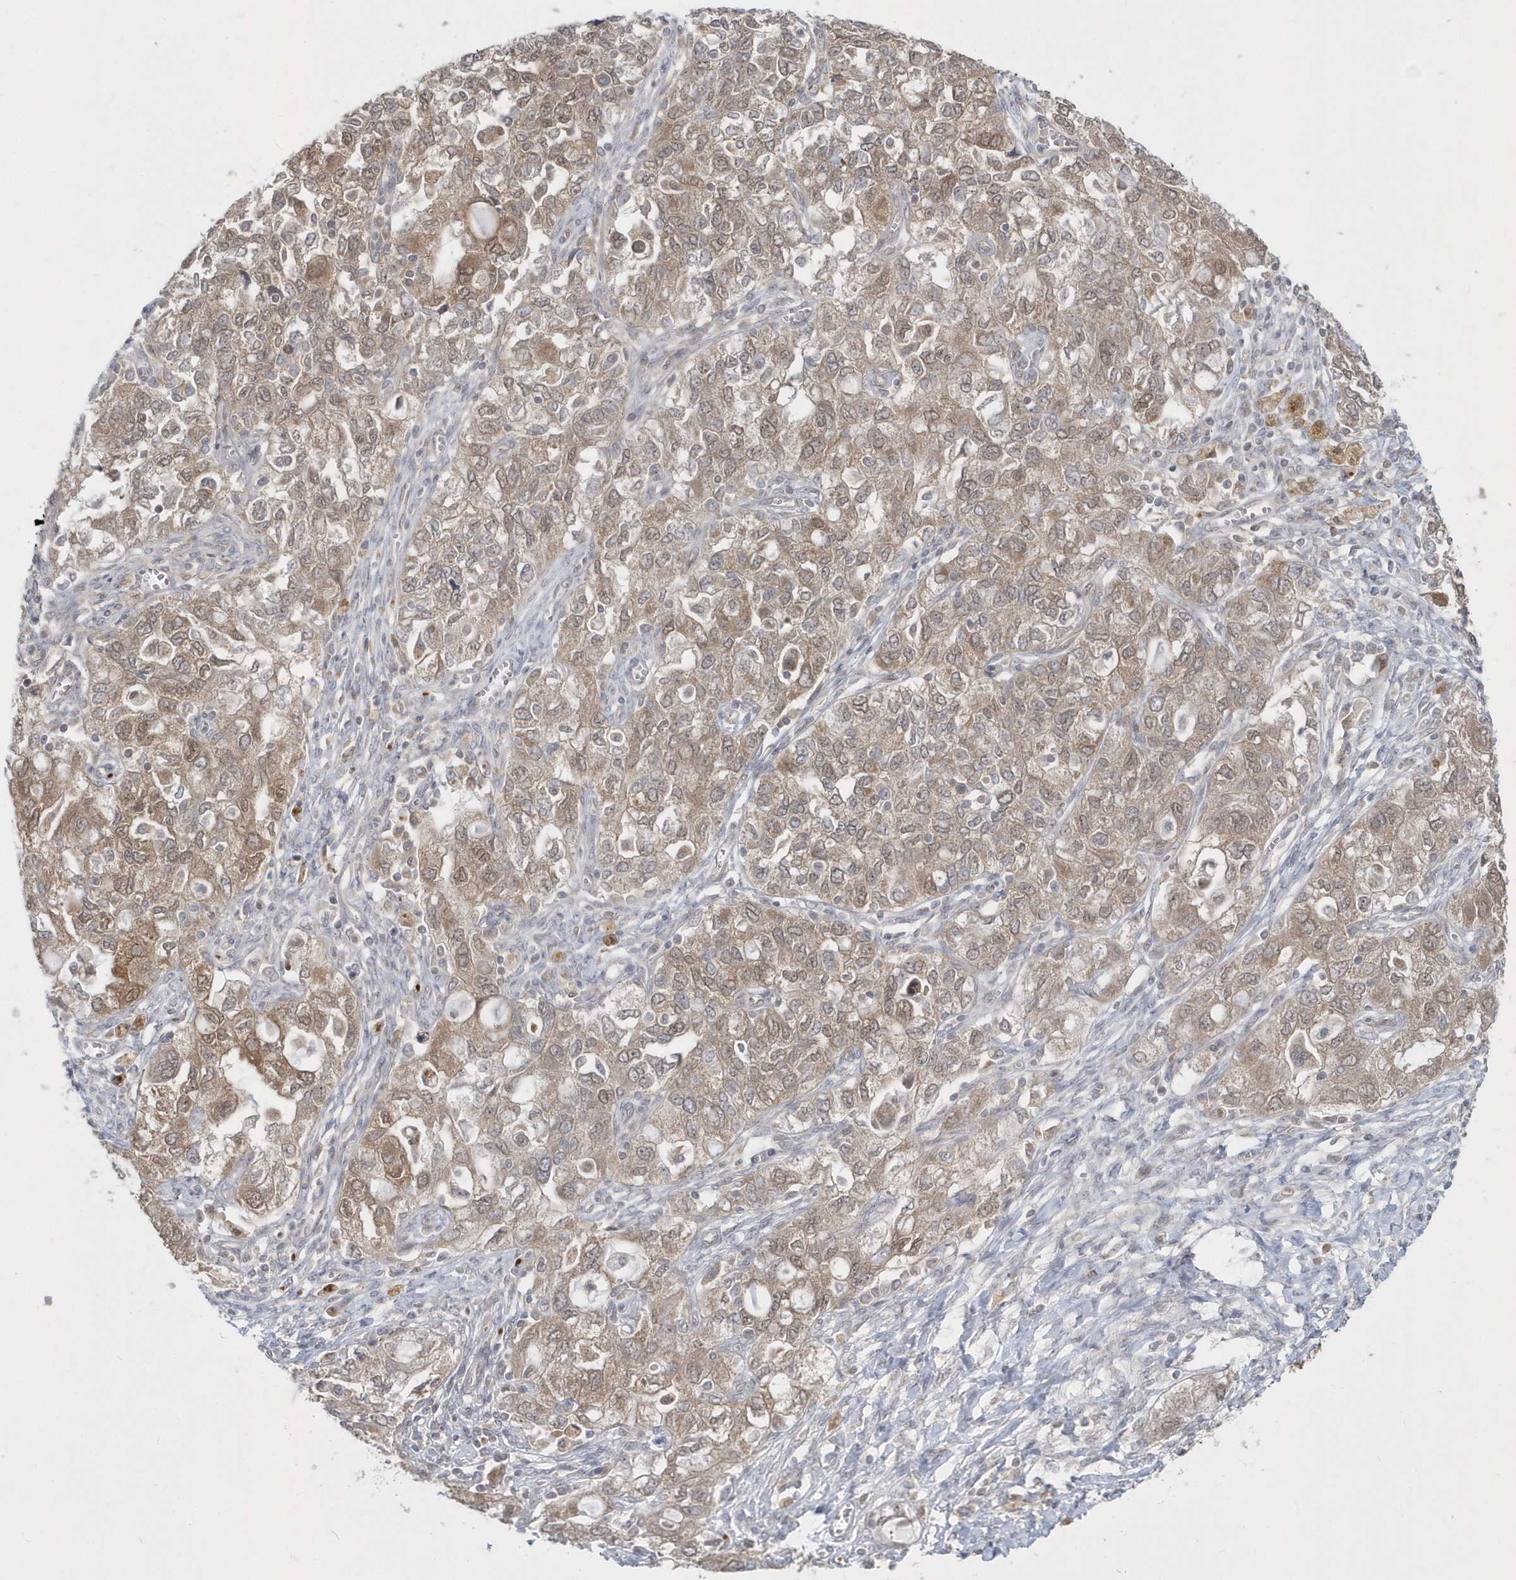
{"staining": {"intensity": "weak", "quantity": ">75%", "location": "cytoplasmic/membranous,nuclear"}, "tissue": "ovarian cancer", "cell_type": "Tumor cells", "image_type": "cancer", "snomed": [{"axis": "morphology", "description": "Carcinoma, NOS"}, {"axis": "morphology", "description": "Cystadenocarcinoma, serous, NOS"}, {"axis": "topography", "description": "Ovary"}], "caption": "Tumor cells show weak cytoplasmic/membranous and nuclear staining in approximately >75% of cells in ovarian cancer. The staining was performed using DAB, with brown indicating positive protein expression. Nuclei are stained blue with hematoxylin.", "gene": "DHX57", "patient": {"sex": "female", "age": 69}}